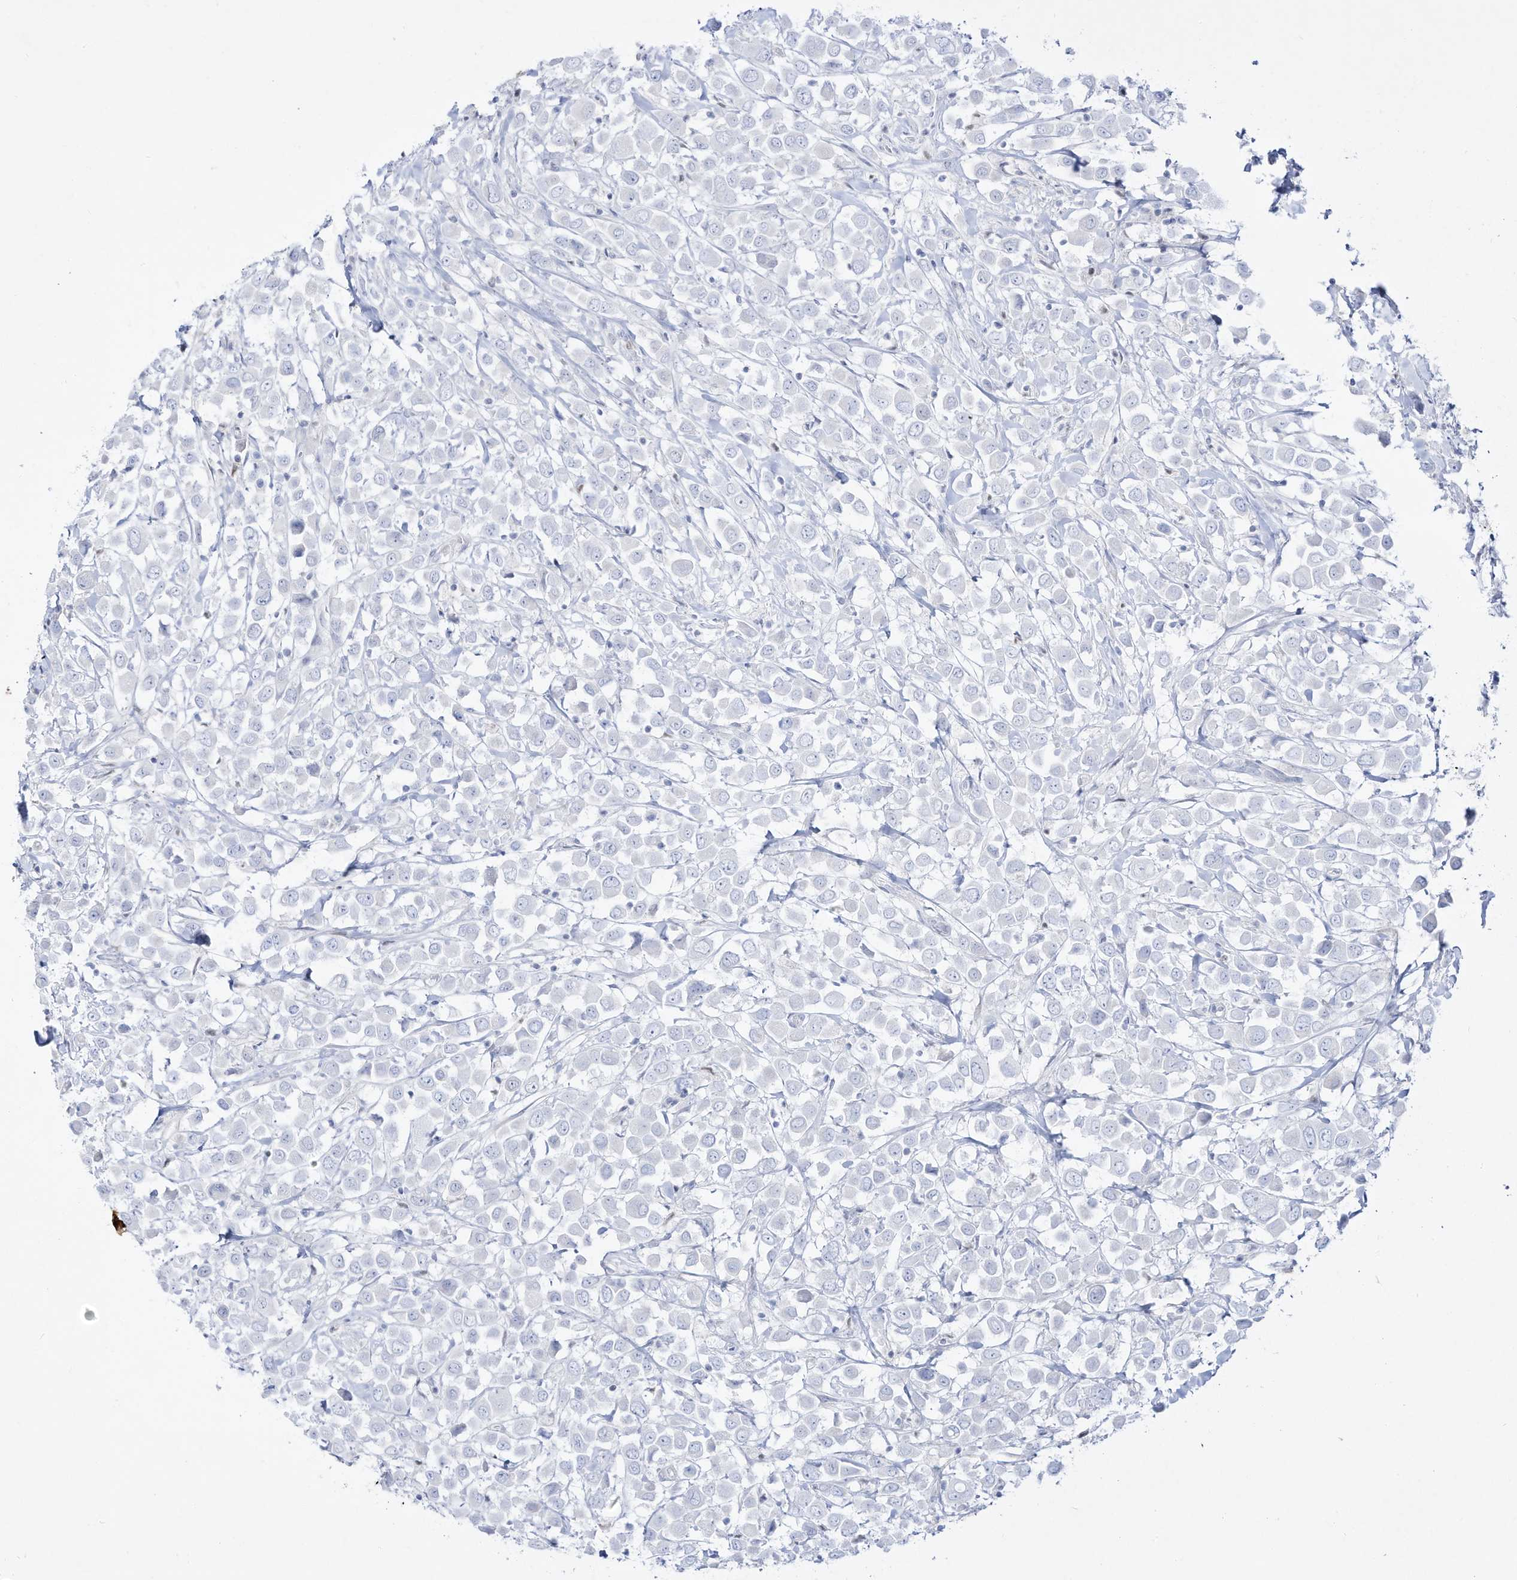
{"staining": {"intensity": "negative", "quantity": "none", "location": "none"}, "tissue": "breast cancer", "cell_type": "Tumor cells", "image_type": "cancer", "snomed": [{"axis": "morphology", "description": "Duct carcinoma"}, {"axis": "topography", "description": "Breast"}], "caption": "The histopathology image demonstrates no staining of tumor cells in breast cancer.", "gene": "DMKN", "patient": {"sex": "female", "age": 61}}